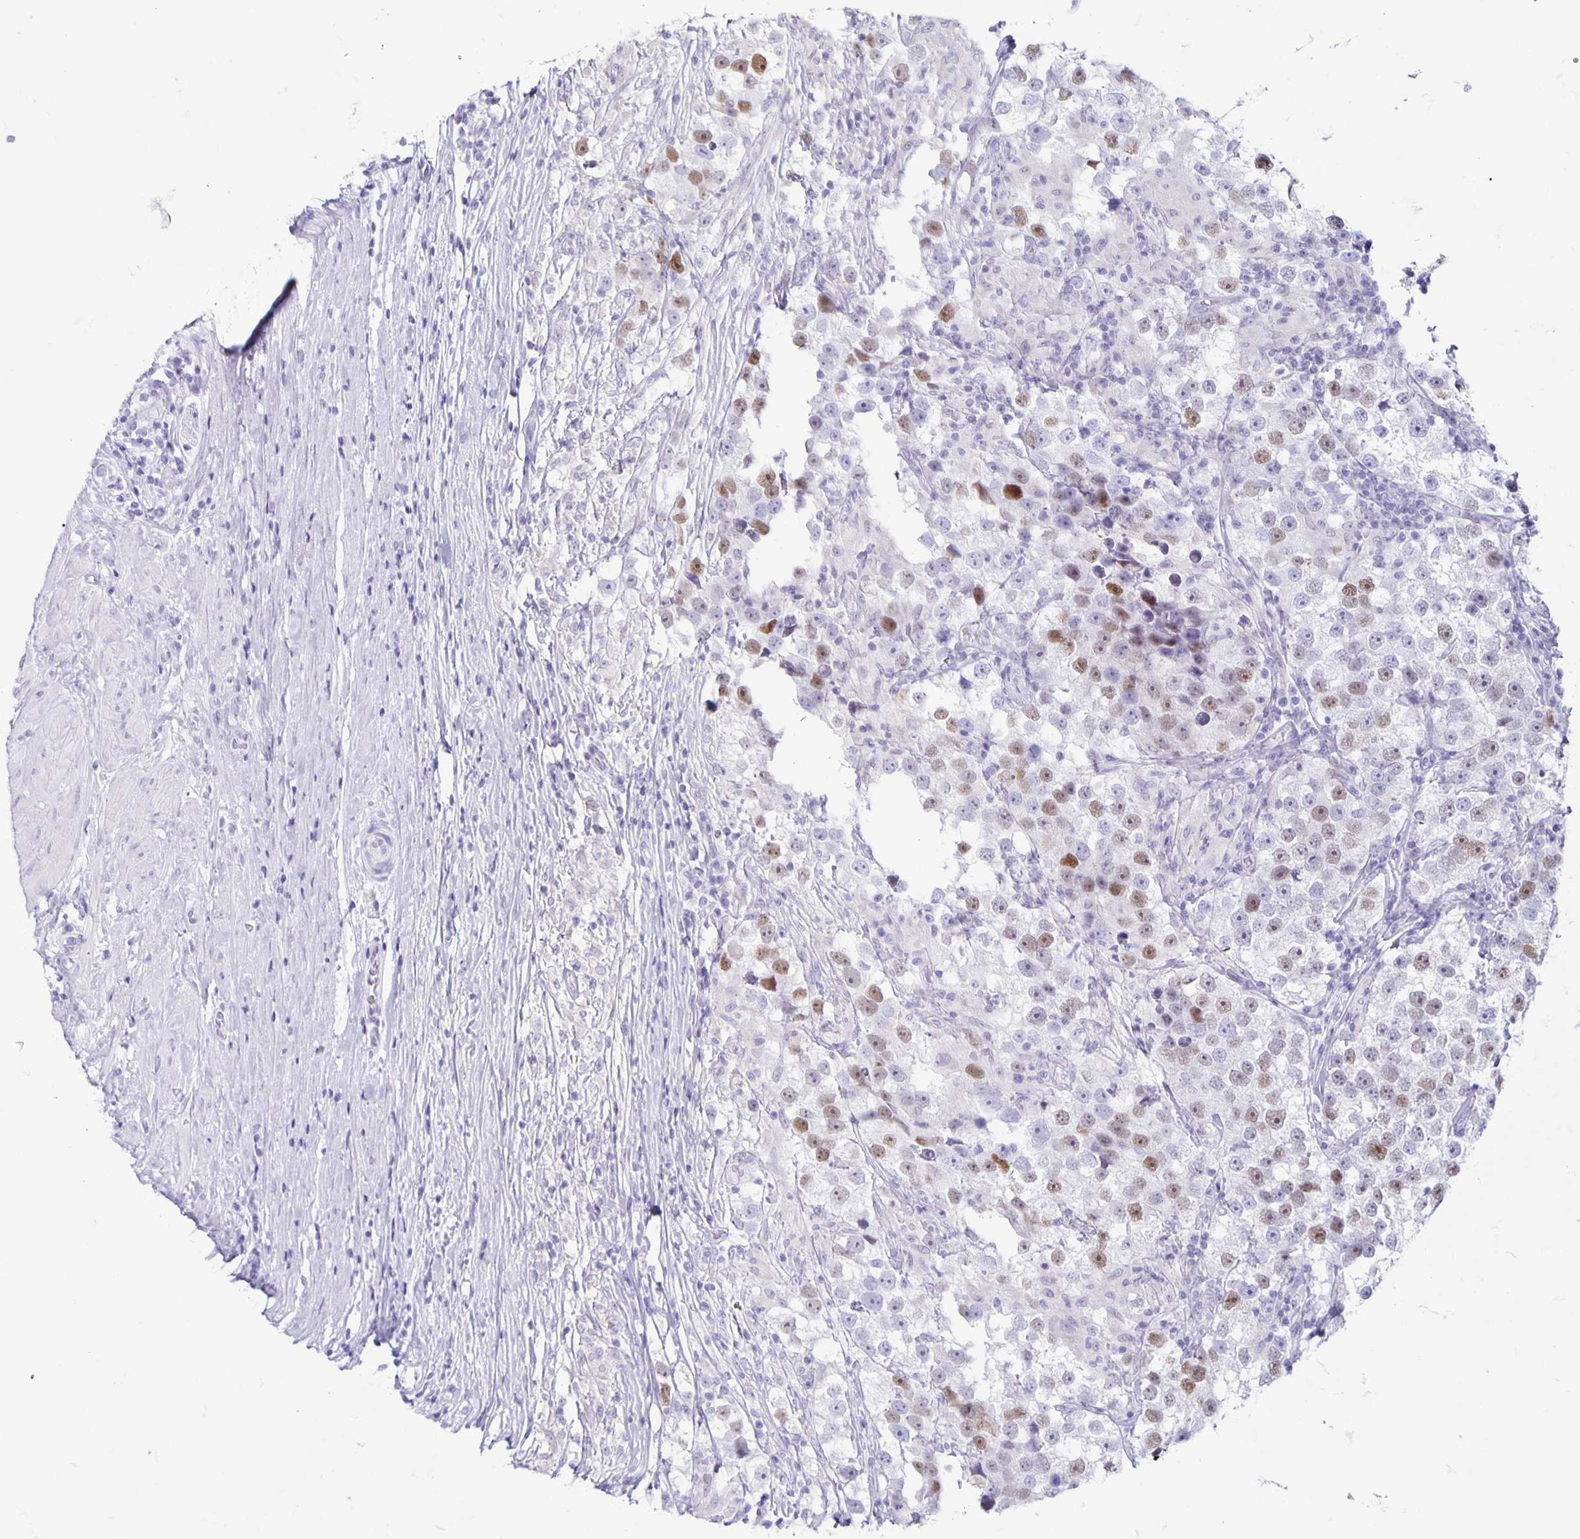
{"staining": {"intensity": "moderate", "quantity": "<25%", "location": "nuclear"}, "tissue": "testis cancer", "cell_type": "Tumor cells", "image_type": "cancer", "snomed": [{"axis": "morphology", "description": "Seminoma, NOS"}, {"axis": "topography", "description": "Testis"}], "caption": "Protein staining shows moderate nuclear positivity in about <25% of tumor cells in testis cancer. The staining was performed using DAB, with brown indicating positive protein expression. Nuclei are stained blue with hematoxylin.", "gene": "CT45A5", "patient": {"sex": "male", "age": 46}}